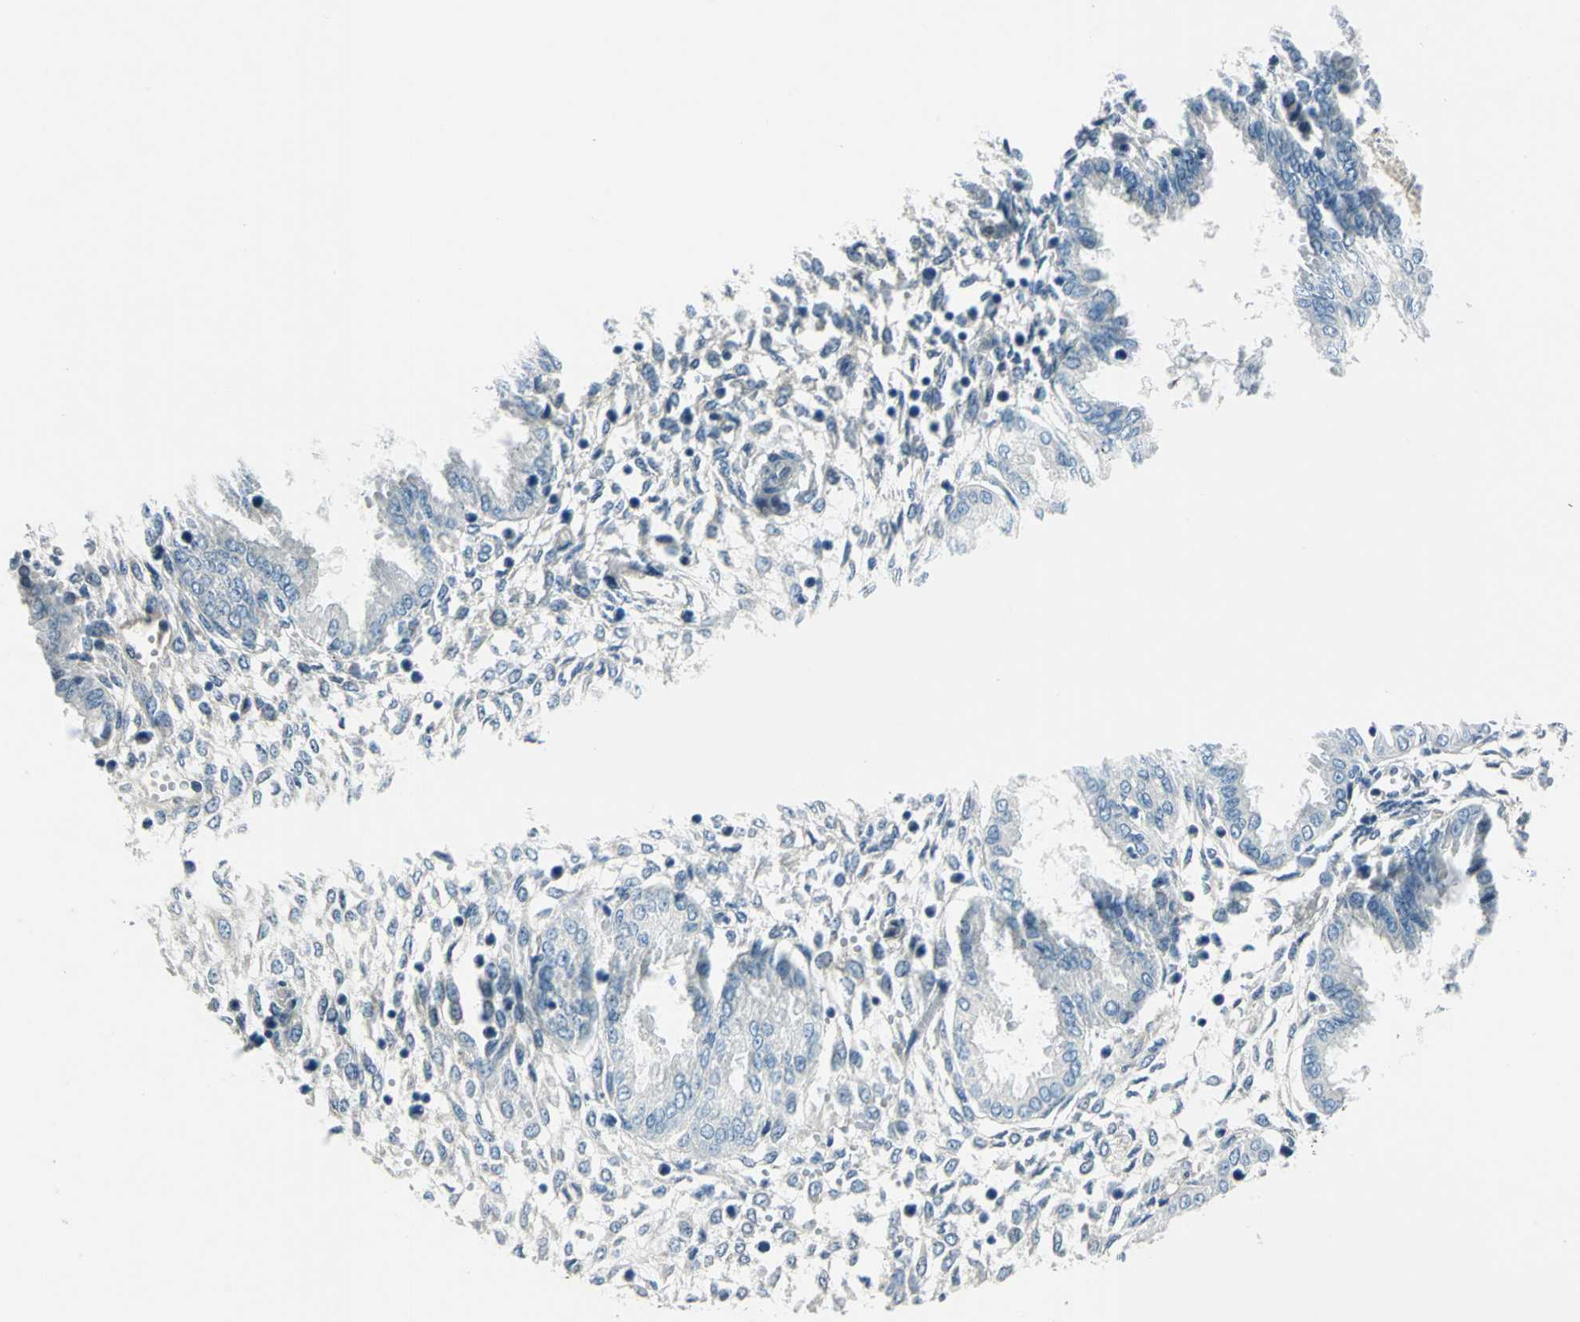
{"staining": {"intensity": "weak", "quantity": "<25%", "location": "cytoplasmic/membranous"}, "tissue": "endometrium", "cell_type": "Cells in endometrial stroma", "image_type": "normal", "snomed": [{"axis": "morphology", "description": "Normal tissue, NOS"}, {"axis": "topography", "description": "Endometrium"}], "caption": "A high-resolution photomicrograph shows immunohistochemistry staining of unremarkable endometrium, which exhibits no significant expression in cells in endometrial stroma. Nuclei are stained in blue.", "gene": "CDC42EP1", "patient": {"sex": "female", "age": 33}}